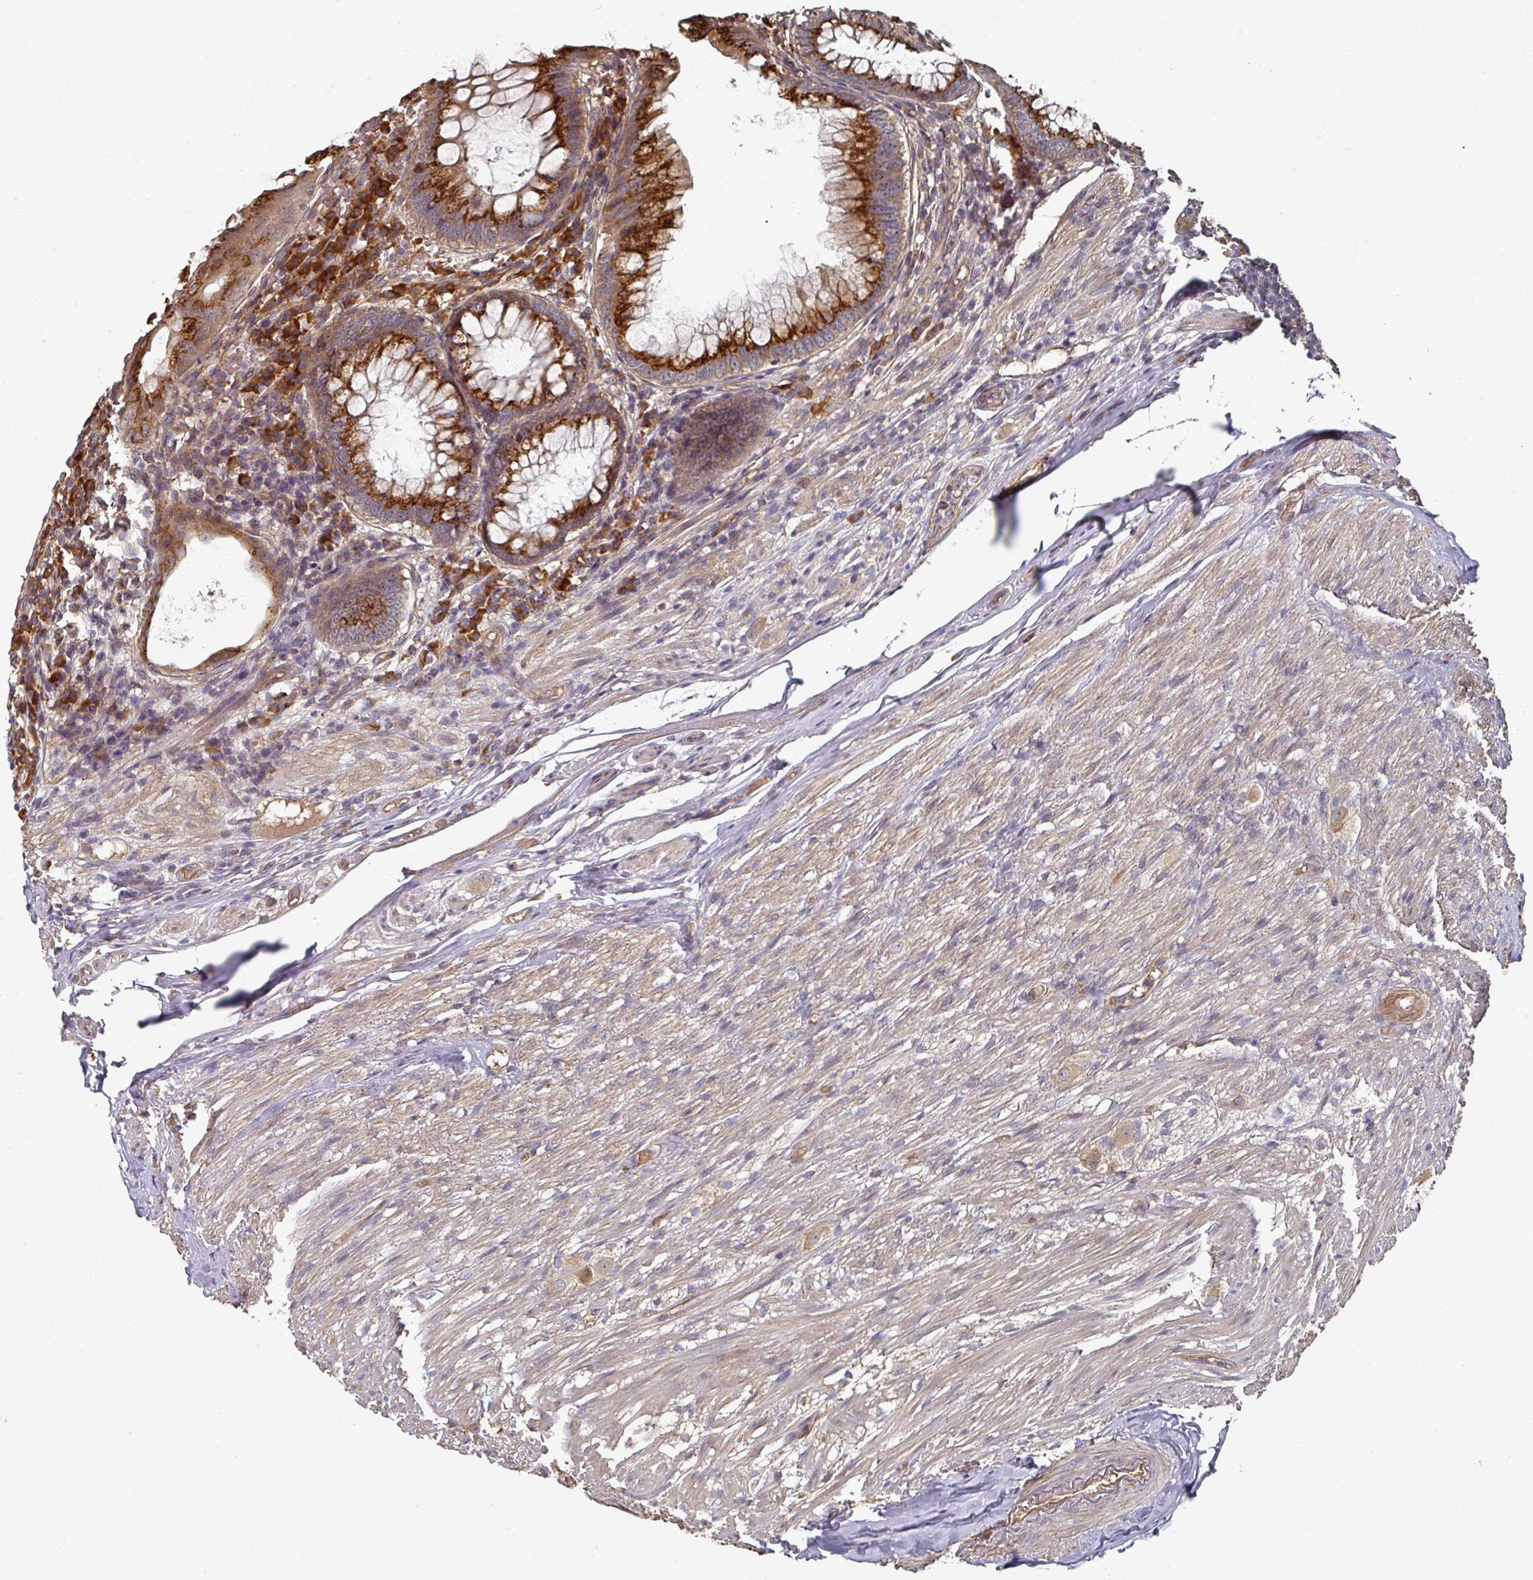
{"staining": {"intensity": "strong", "quantity": ">75%", "location": "cytoplasmic/membranous"}, "tissue": "appendix", "cell_type": "Glandular cells", "image_type": "normal", "snomed": [{"axis": "morphology", "description": "Normal tissue, NOS"}, {"axis": "topography", "description": "Appendix"}], "caption": "The immunohistochemical stain labels strong cytoplasmic/membranous expression in glandular cells of normal appendix.", "gene": "EDEM2", "patient": {"sex": "male", "age": 83}}